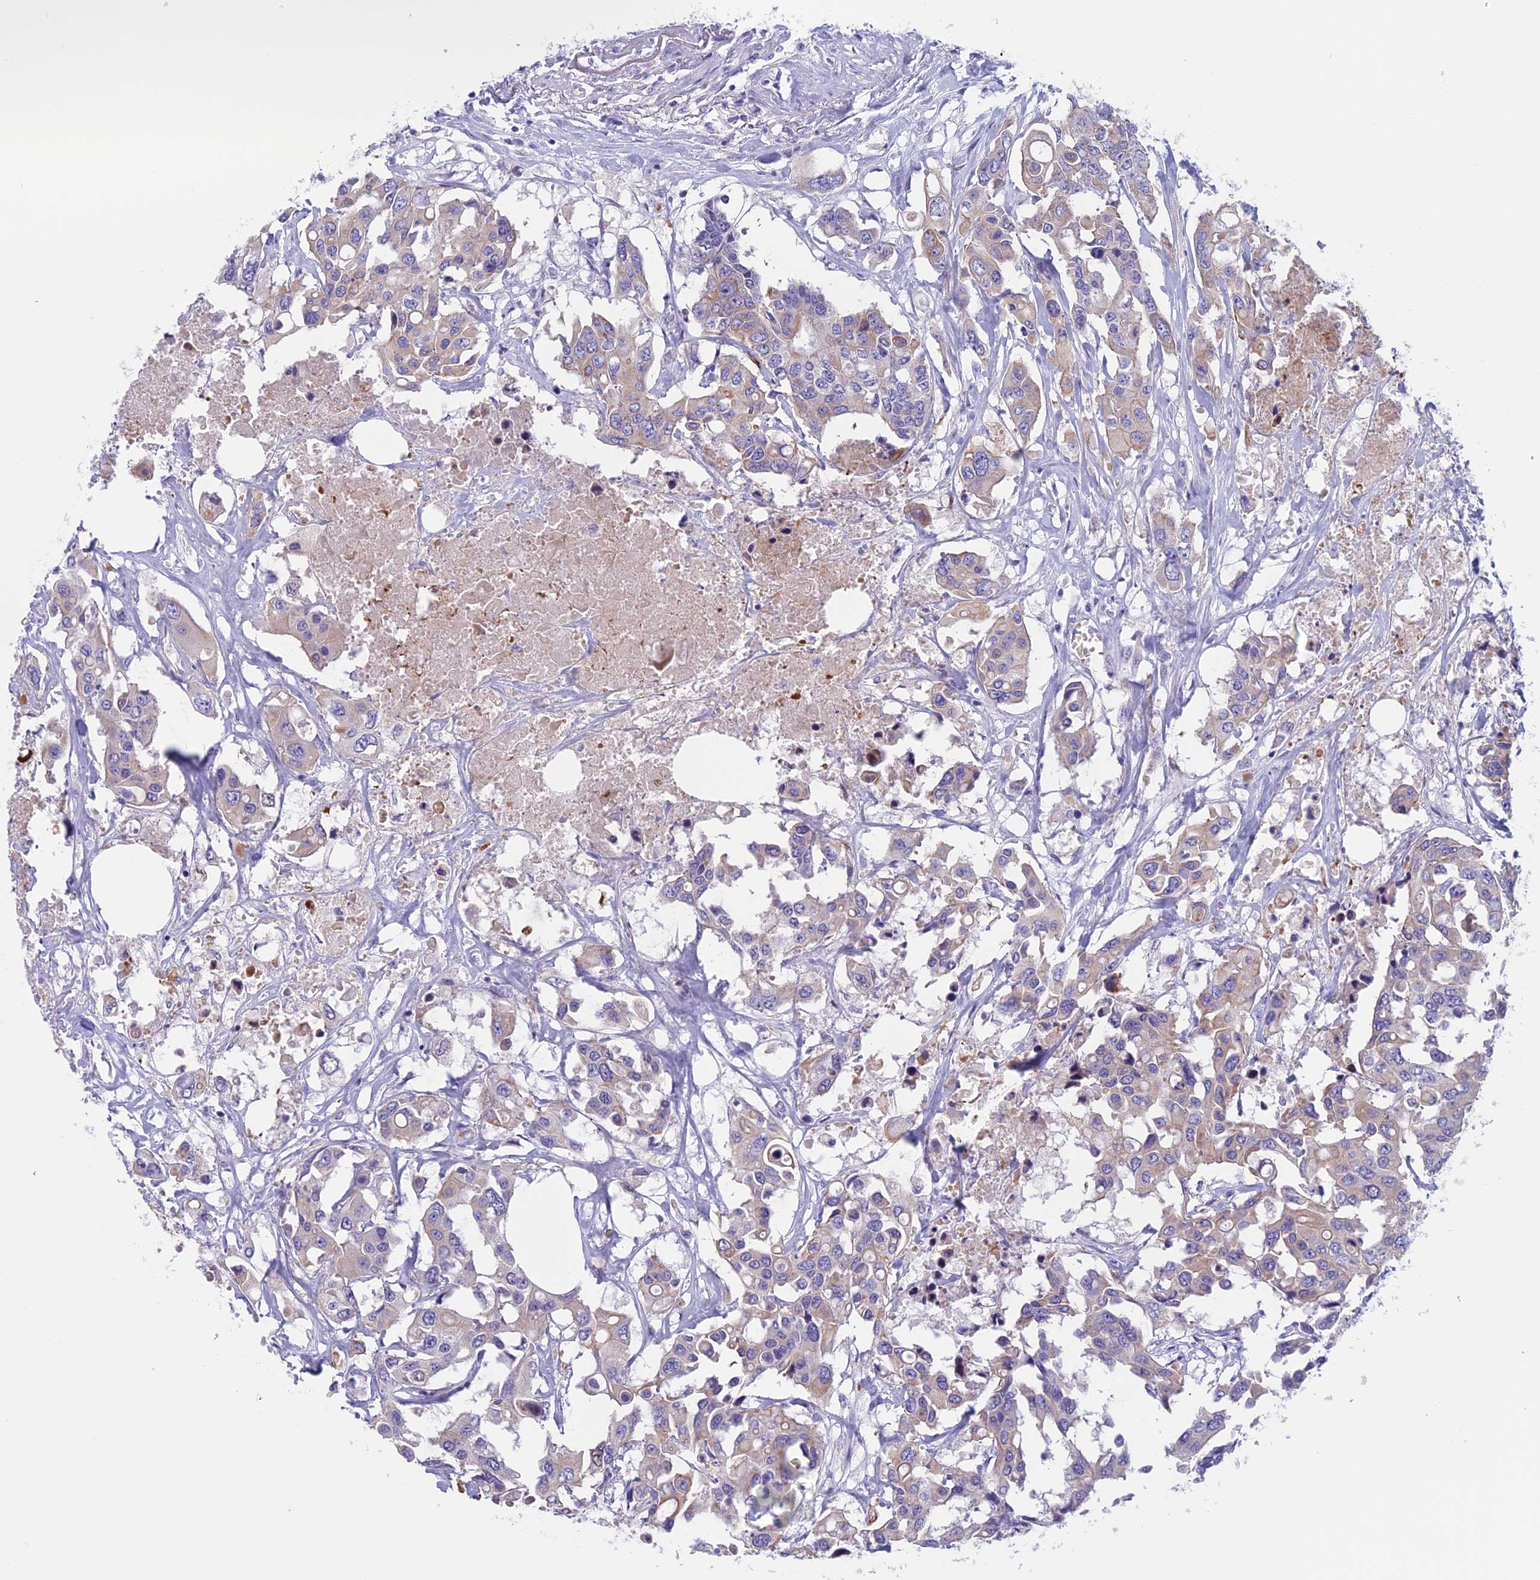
{"staining": {"intensity": "weak", "quantity": "<25%", "location": "cytoplasmic/membranous"}, "tissue": "colorectal cancer", "cell_type": "Tumor cells", "image_type": "cancer", "snomed": [{"axis": "morphology", "description": "Adenocarcinoma, NOS"}, {"axis": "topography", "description": "Colon"}], "caption": "Histopathology image shows no significant protein staining in tumor cells of colorectal adenocarcinoma. Brightfield microscopy of immunohistochemistry stained with DAB (3,3'-diaminobenzidine) (brown) and hematoxylin (blue), captured at high magnification.", "gene": "ANGPTL2", "patient": {"sex": "male", "age": 77}}